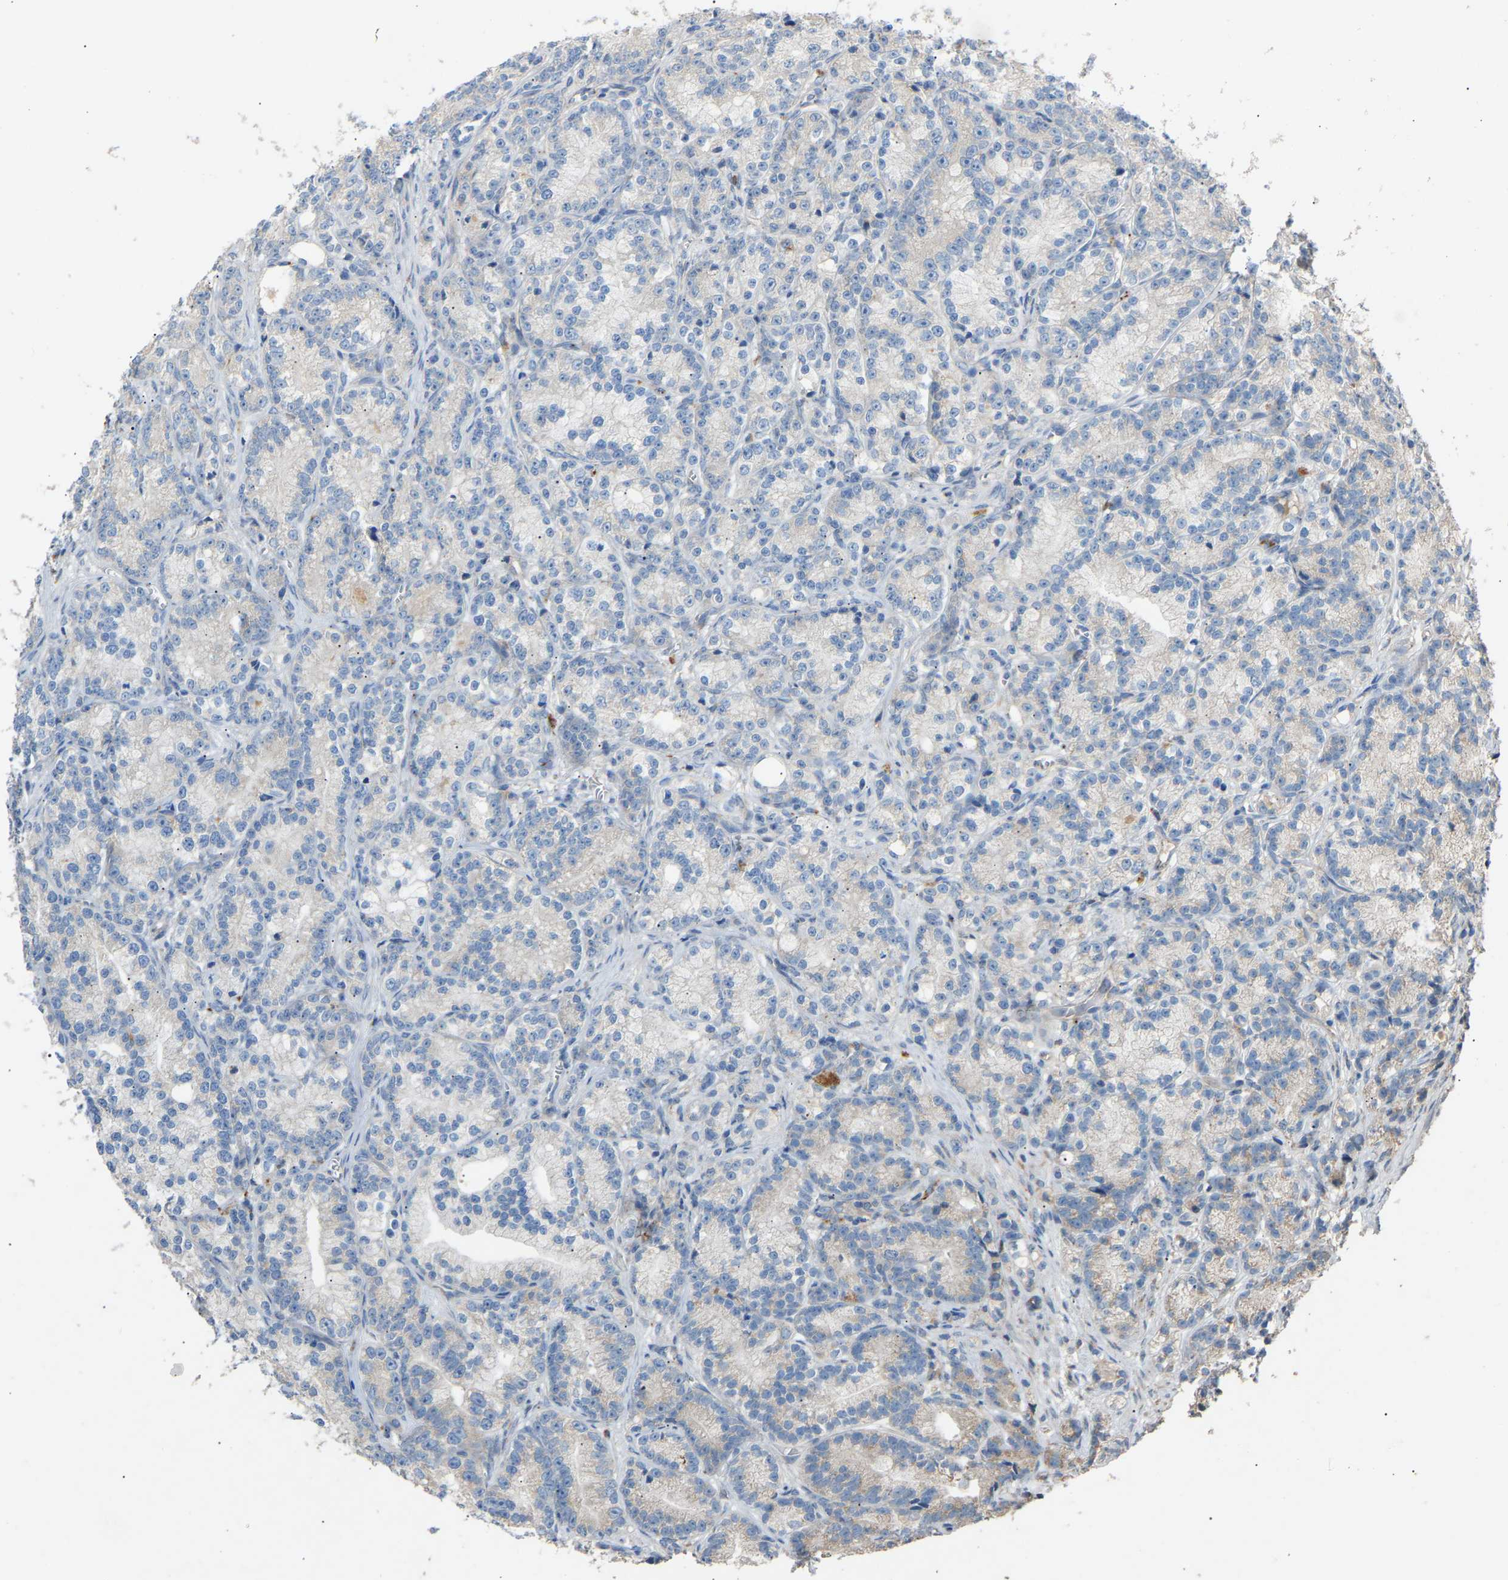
{"staining": {"intensity": "negative", "quantity": "none", "location": "none"}, "tissue": "prostate cancer", "cell_type": "Tumor cells", "image_type": "cancer", "snomed": [{"axis": "morphology", "description": "Adenocarcinoma, Low grade"}, {"axis": "topography", "description": "Prostate"}], "caption": "Photomicrograph shows no protein staining in tumor cells of prostate cancer (low-grade adenocarcinoma) tissue.", "gene": "RGP1", "patient": {"sex": "male", "age": 89}}